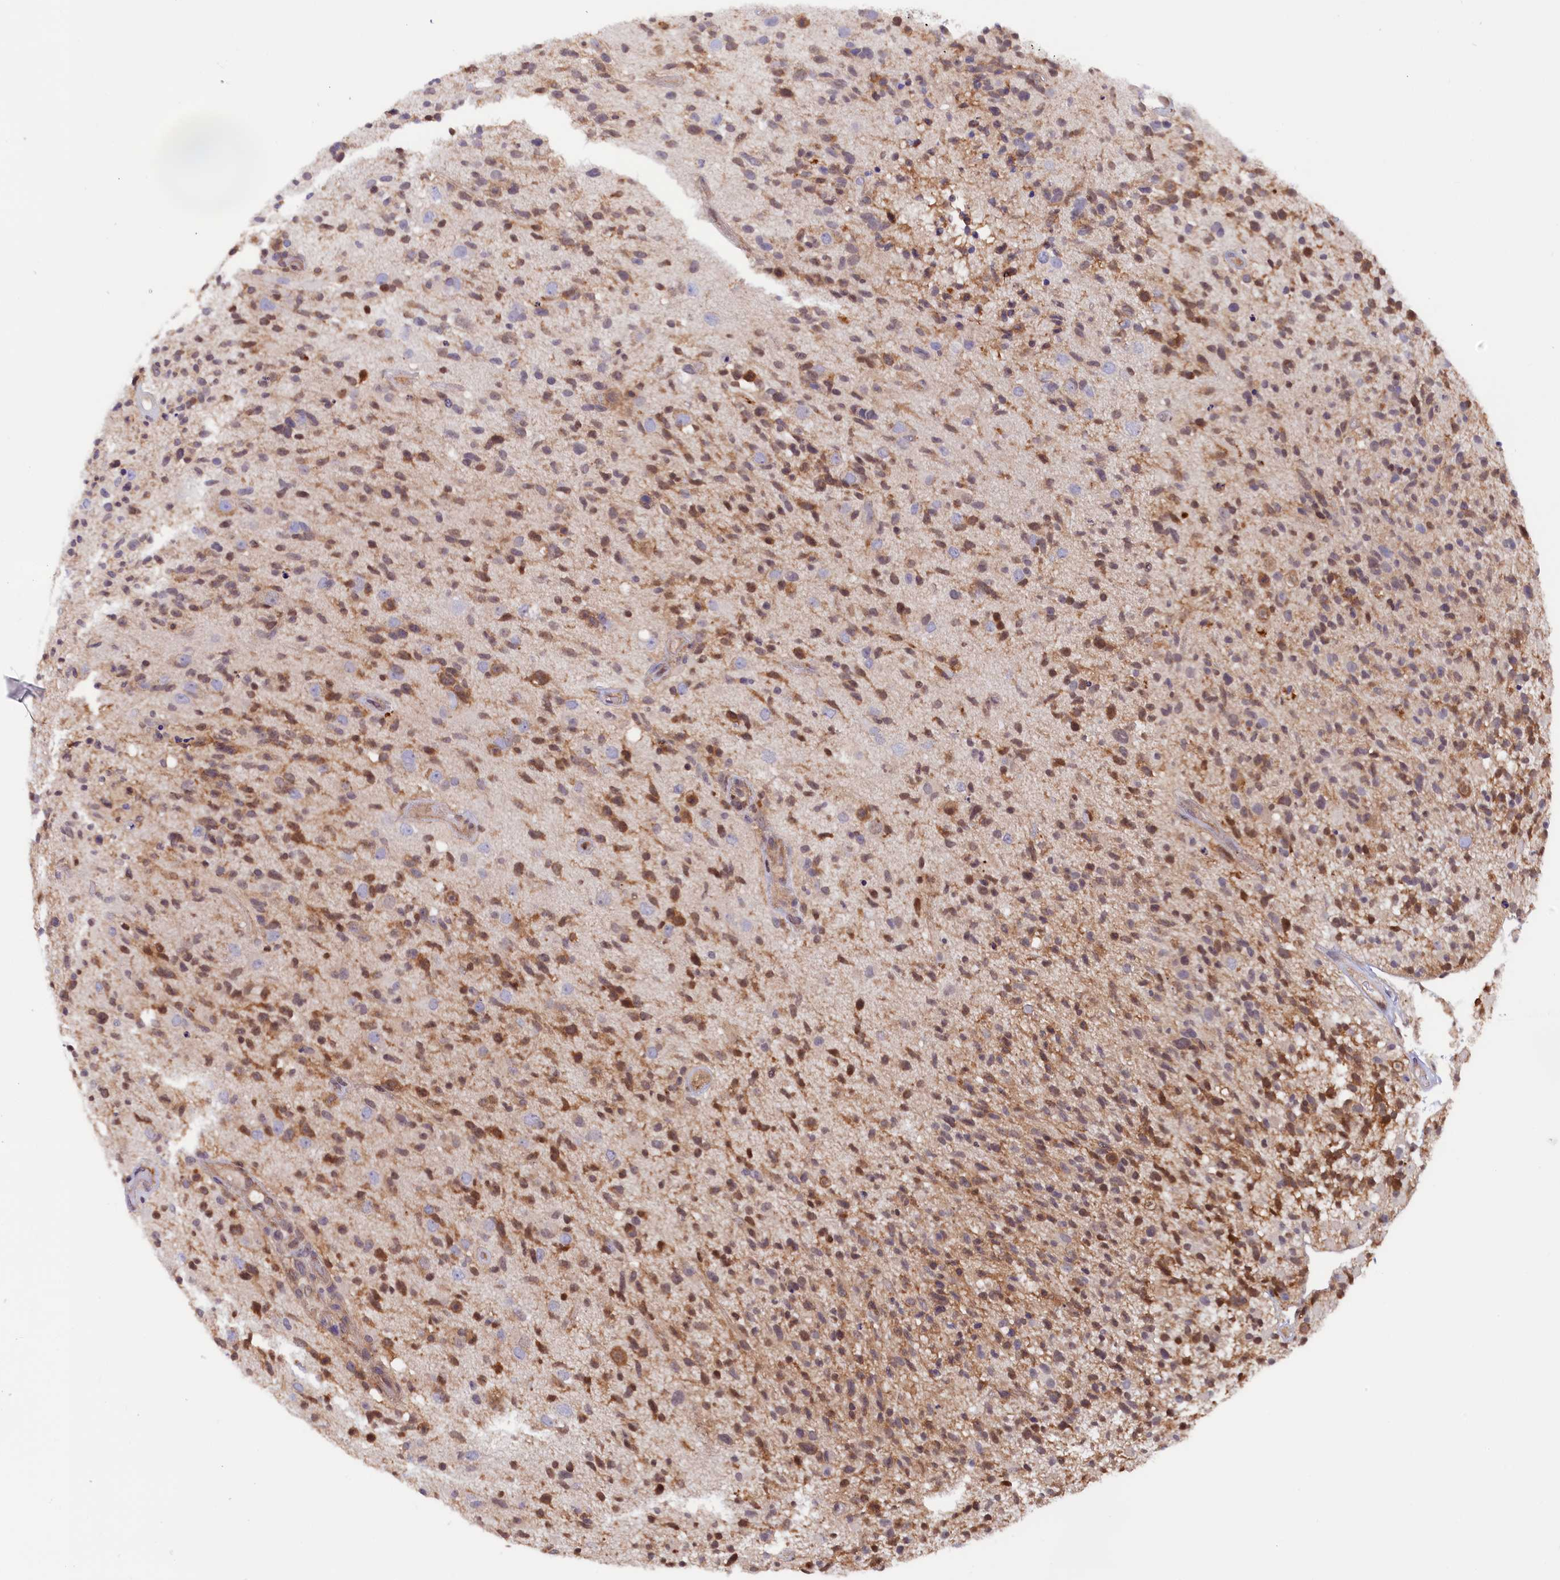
{"staining": {"intensity": "moderate", "quantity": ">75%", "location": "cytoplasmic/membranous,nuclear"}, "tissue": "glioma", "cell_type": "Tumor cells", "image_type": "cancer", "snomed": [{"axis": "morphology", "description": "Glioma, malignant, High grade"}, {"axis": "morphology", "description": "Glioblastoma, NOS"}, {"axis": "topography", "description": "Brain"}], "caption": "Human malignant high-grade glioma stained with a brown dye reveals moderate cytoplasmic/membranous and nuclear positive expression in approximately >75% of tumor cells.", "gene": "JPT2", "patient": {"sex": "male", "age": 60}}